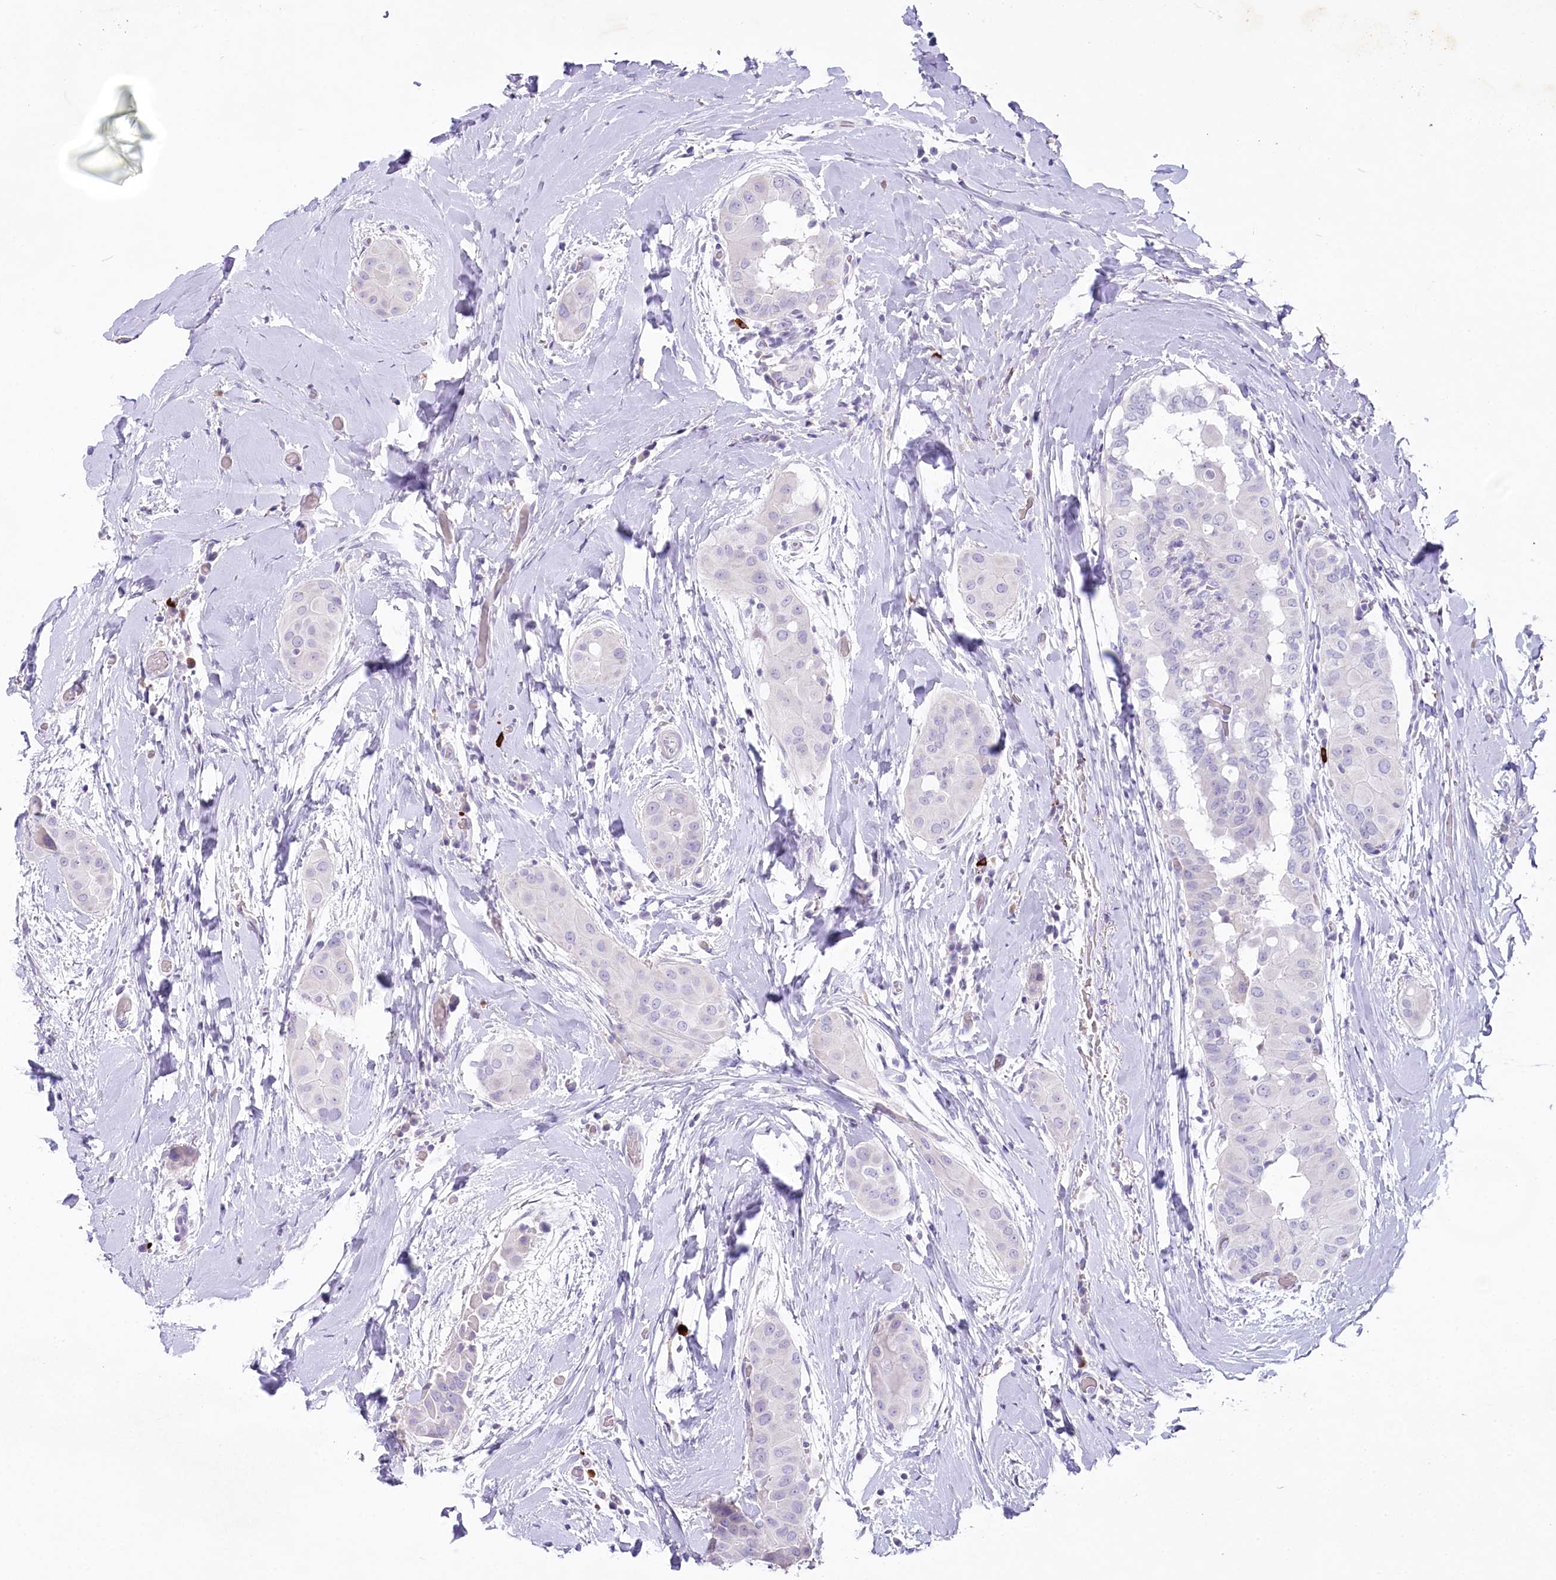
{"staining": {"intensity": "negative", "quantity": "none", "location": "none"}, "tissue": "thyroid cancer", "cell_type": "Tumor cells", "image_type": "cancer", "snomed": [{"axis": "morphology", "description": "Papillary adenocarcinoma, NOS"}, {"axis": "topography", "description": "Thyroid gland"}], "caption": "High magnification brightfield microscopy of papillary adenocarcinoma (thyroid) stained with DAB (brown) and counterstained with hematoxylin (blue): tumor cells show no significant staining. (IHC, brightfield microscopy, high magnification).", "gene": "MYOZ1", "patient": {"sex": "male", "age": 33}}